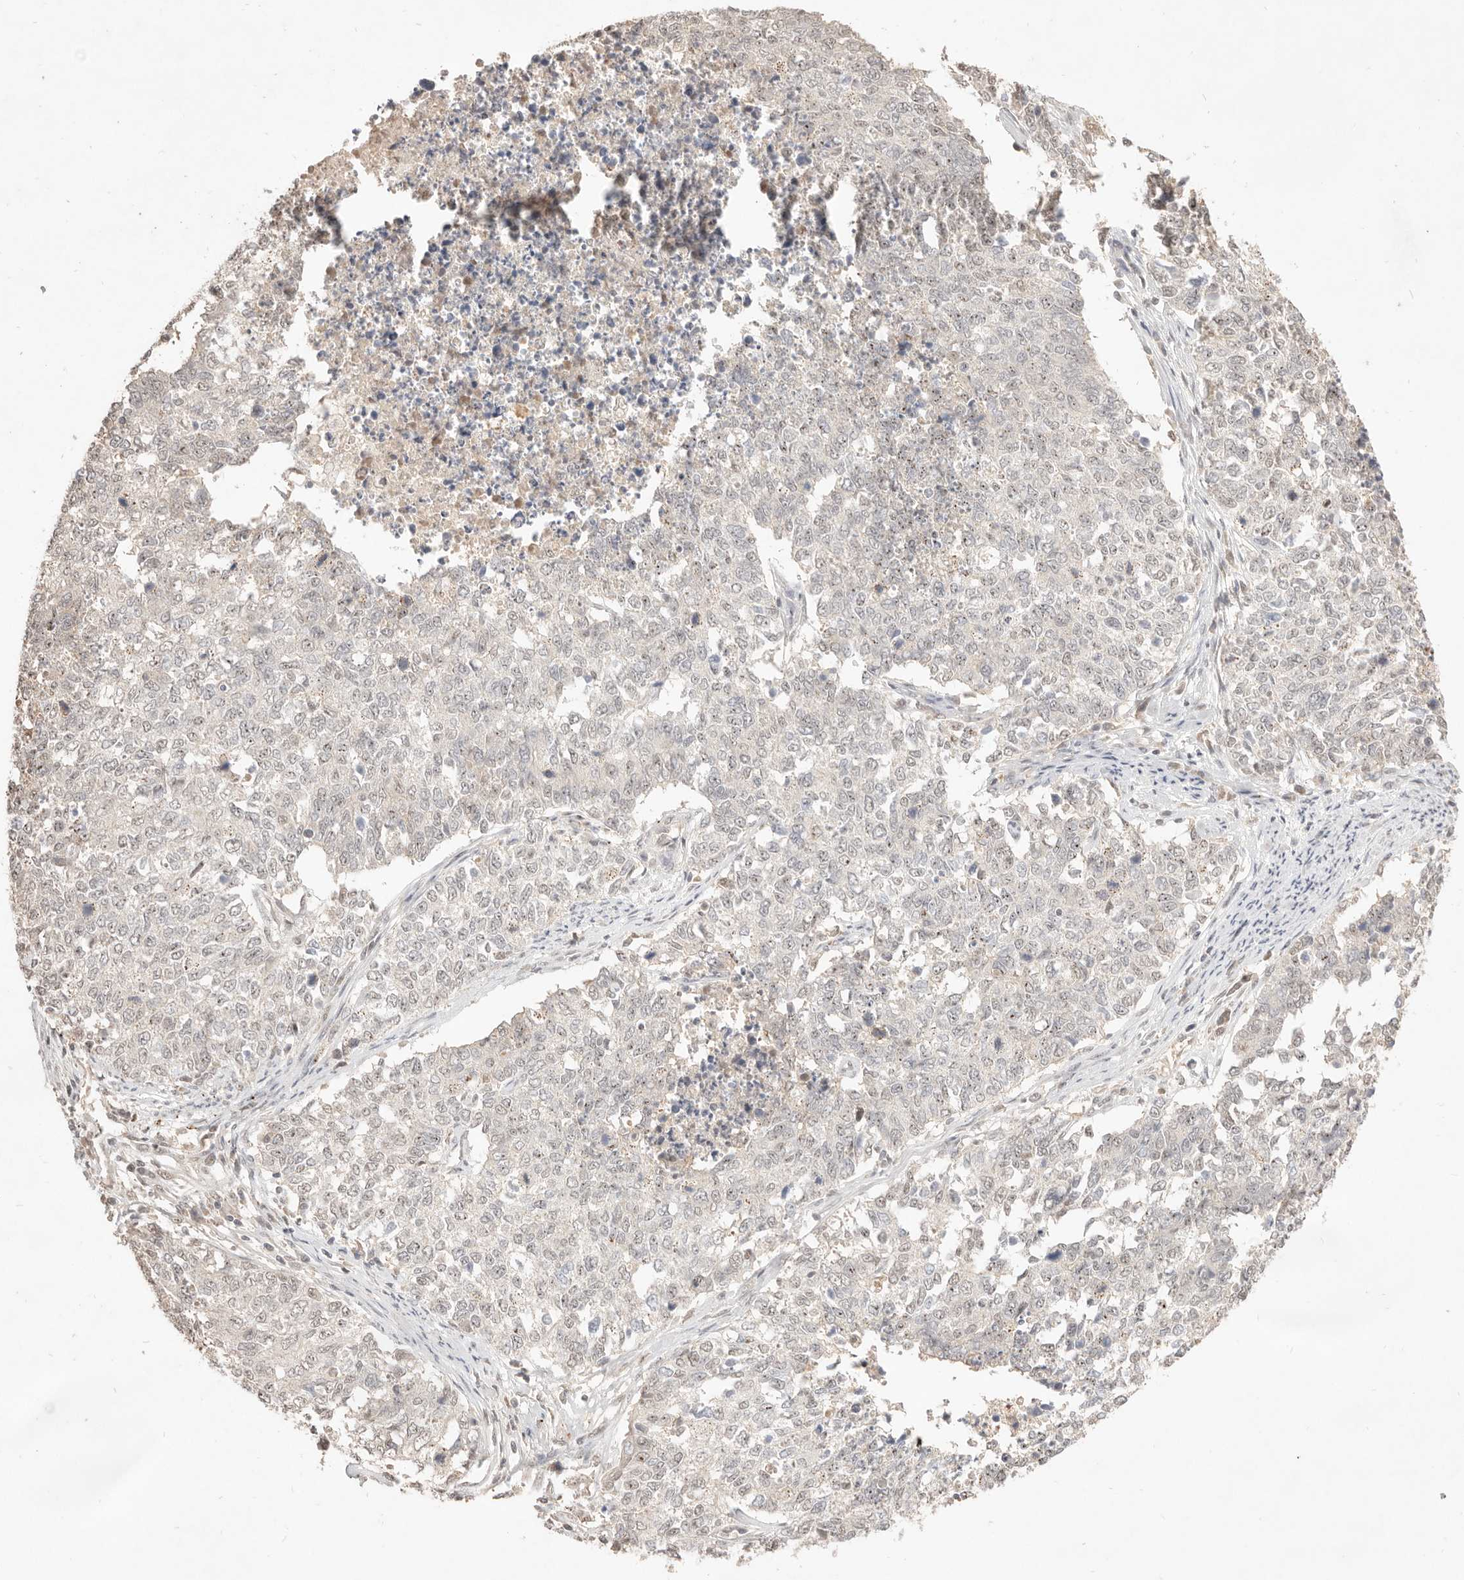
{"staining": {"intensity": "weak", "quantity": ">75%", "location": "nuclear"}, "tissue": "cervical cancer", "cell_type": "Tumor cells", "image_type": "cancer", "snomed": [{"axis": "morphology", "description": "Squamous cell carcinoma, NOS"}, {"axis": "topography", "description": "Cervix"}], "caption": "Immunohistochemistry (IHC) (DAB (3,3'-diaminobenzidine)) staining of human cervical cancer (squamous cell carcinoma) shows weak nuclear protein positivity in about >75% of tumor cells. The protein of interest is stained brown, and the nuclei are stained in blue (DAB IHC with brightfield microscopy, high magnification).", "gene": "MEP1A", "patient": {"sex": "female", "age": 63}}